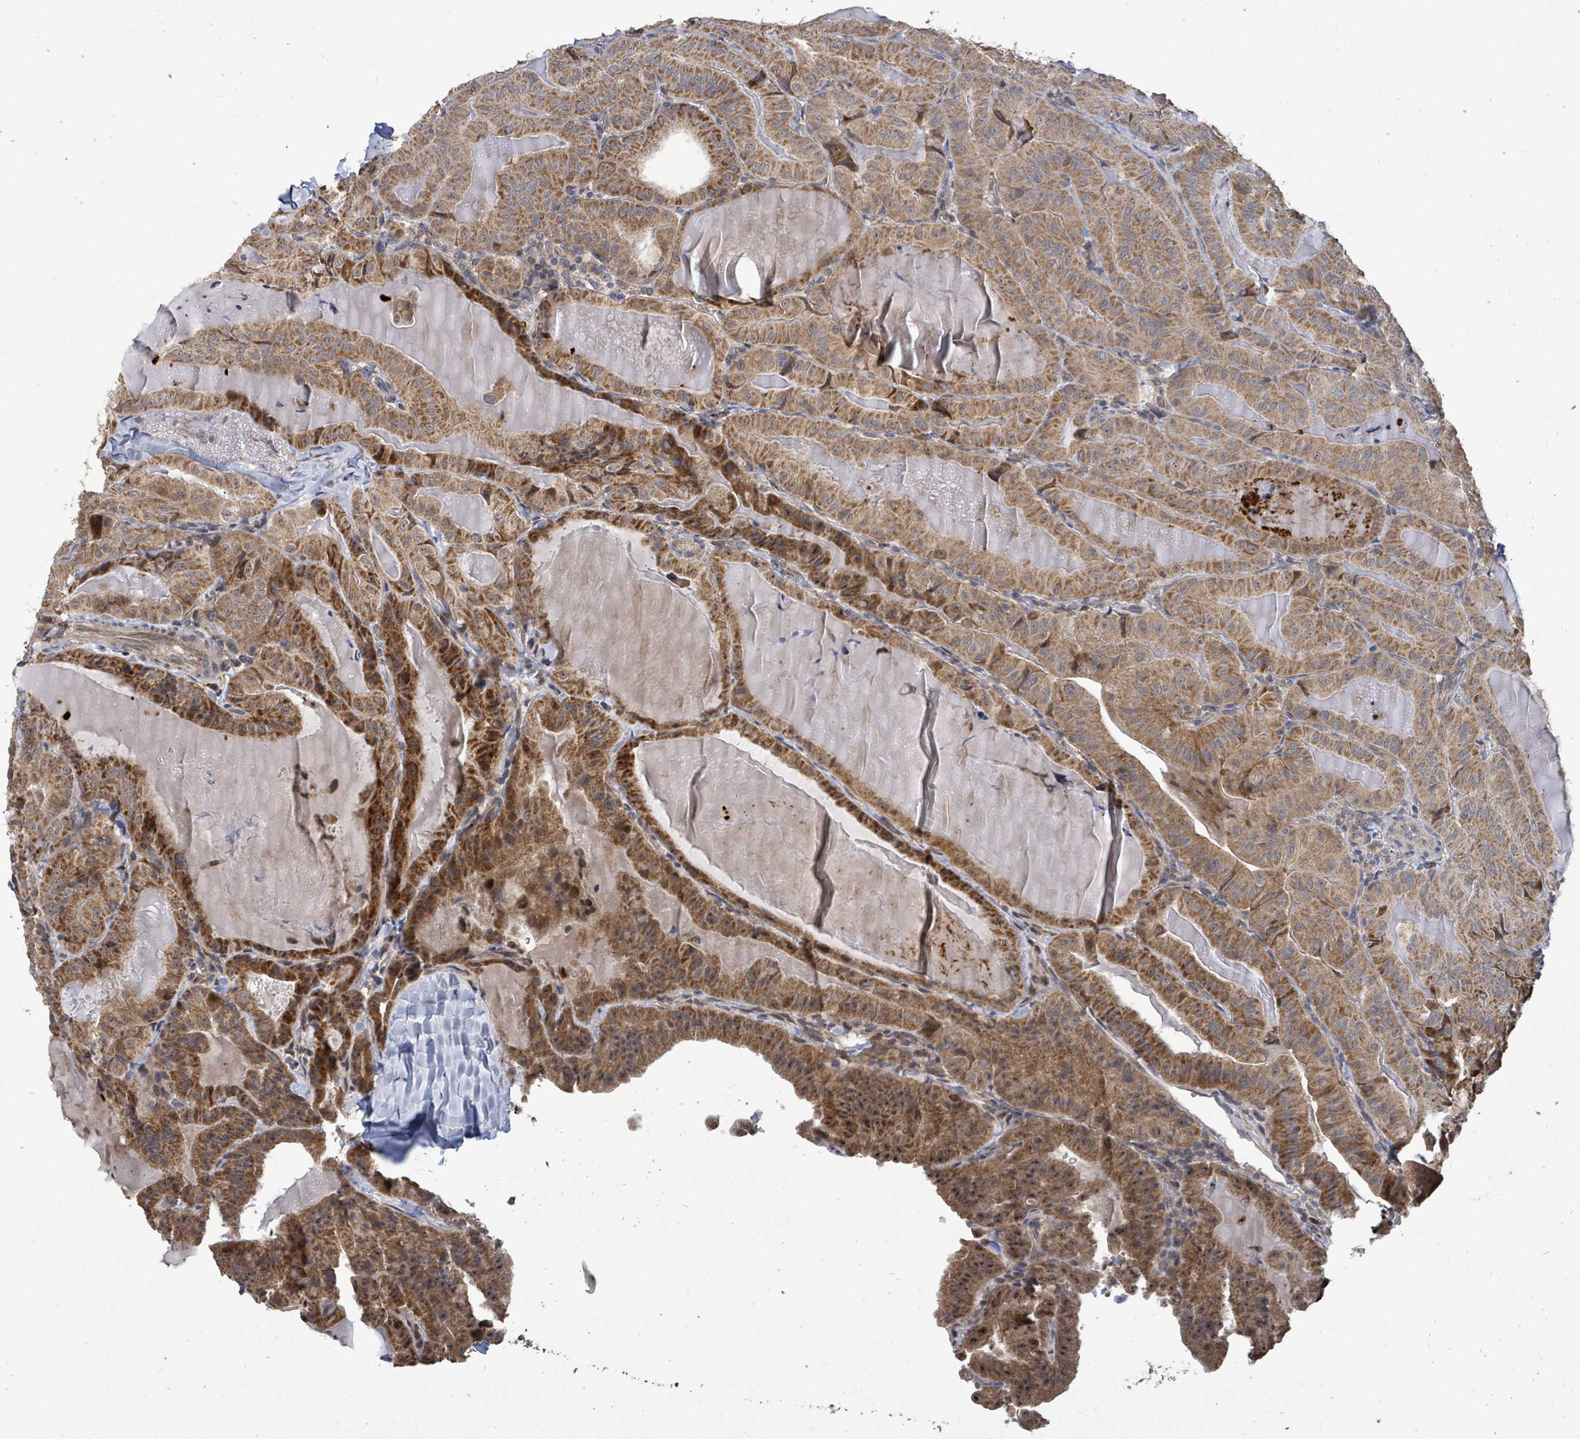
{"staining": {"intensity": "moderate", "quantity": ">75%", "location": "cytoplasmic/membranous"}, "tissue": "thyroid cancer", "cell_type": "Tumor cells", "image_type": "cancer", "snomed": [{"axis": "morphology", "description": "Papillary adenocarcinoma, NOS"}, {"axis": "topography", "description": "Thyroid gland"}], "caption": "Protein staining exhibits moderate cytoplasmic/membranous staining in about >75% of tumor cells in papillary adenocarcinoma (thyroid). Nuclei are stained in blue.", "gene": "COQ6", "patient": {"sex": "female", "age": 68}}